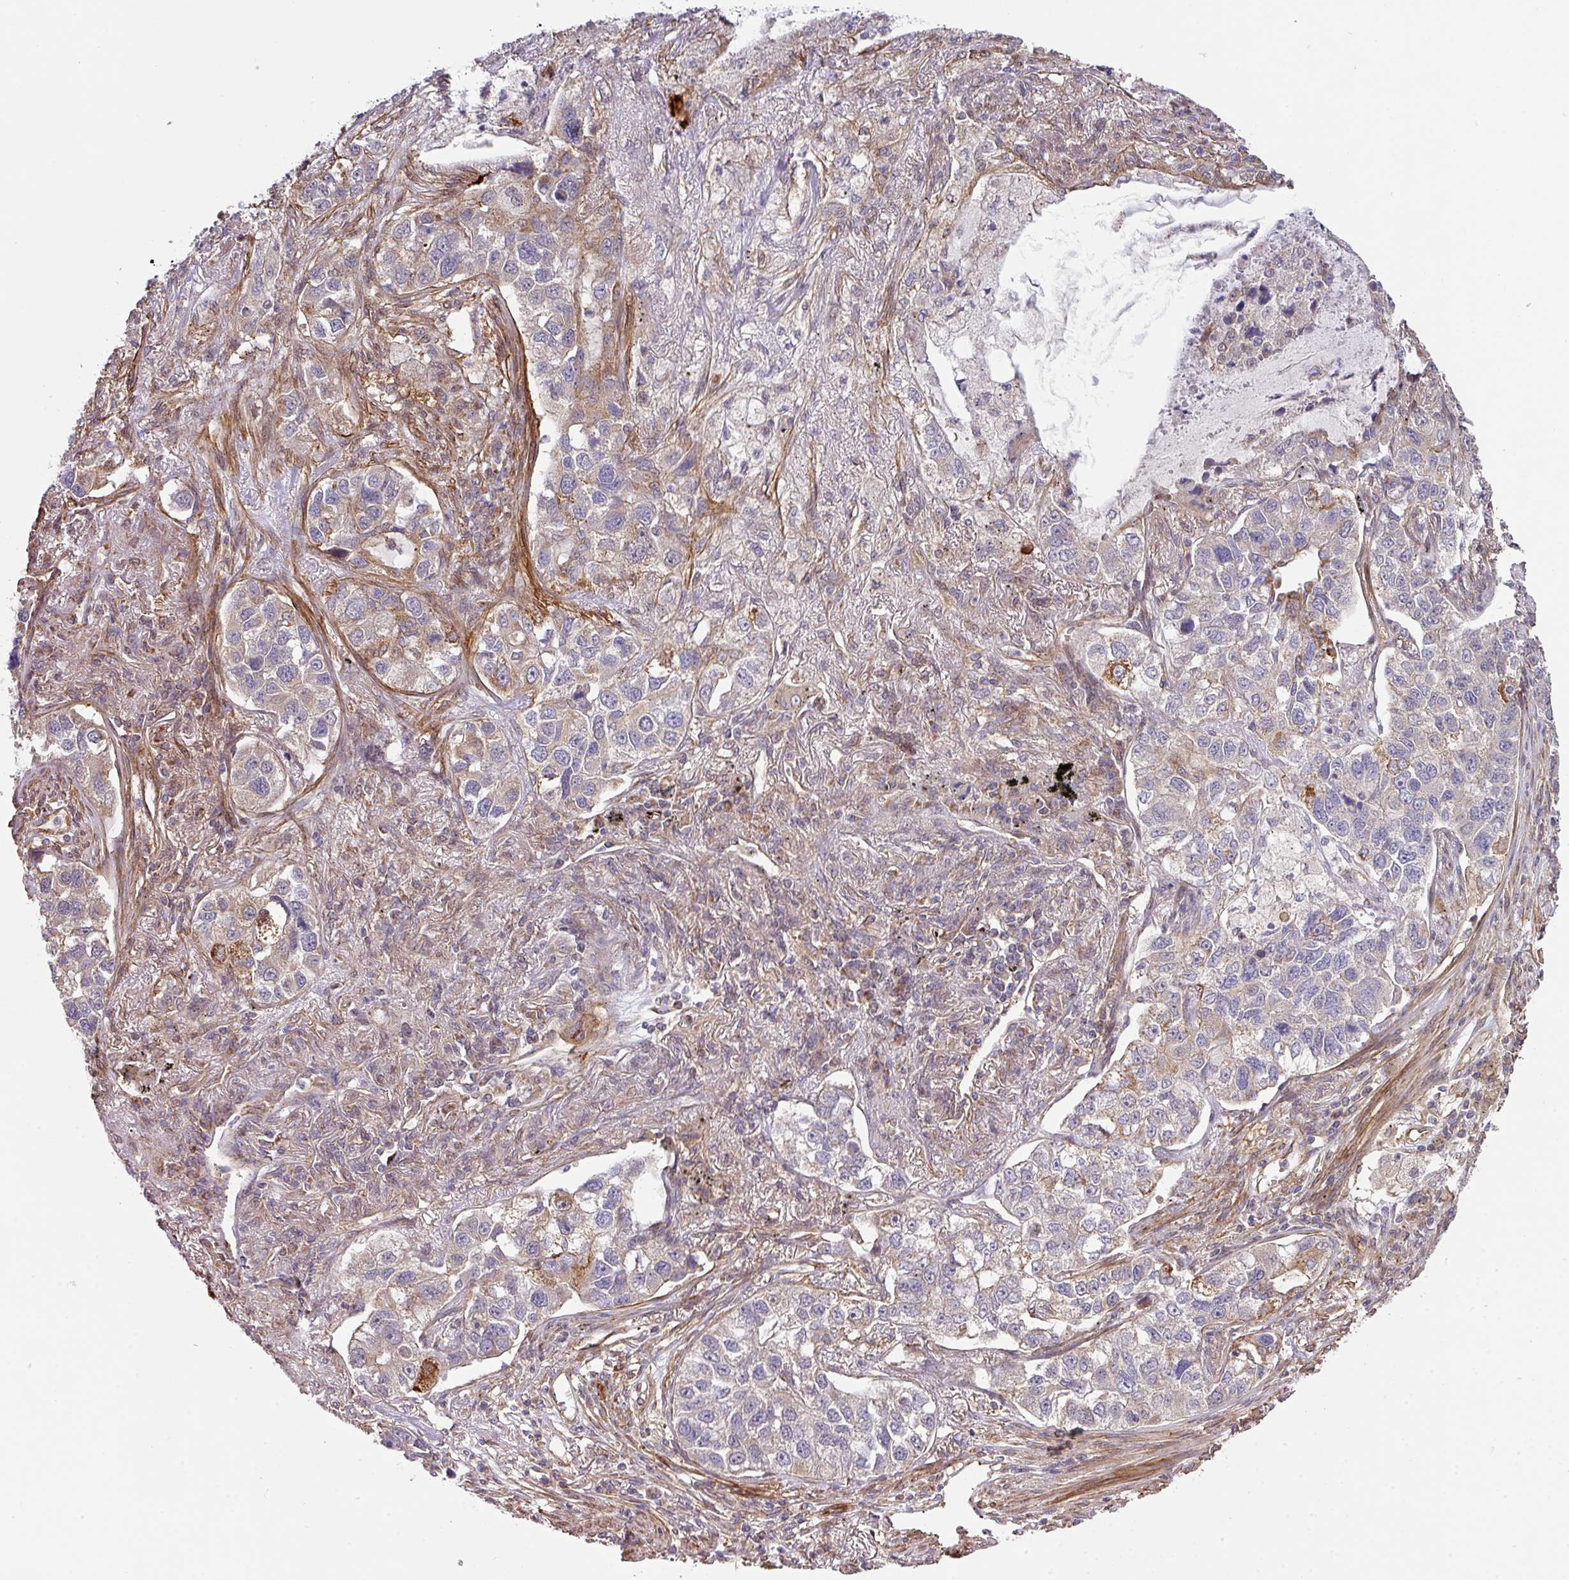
{"staining": {"intensity": "weak", "quantity": "<25%", "location": "cytoplasmic/membranous"}, "tissue": "lung cancer", "cell_type": "Tumor cells", "image_type": "cancer", "snomed": [{"axis": "morphology", "description": "Adenocarcinoma, NOS"}, {"axis": "topography", "description": "Lung"}], "caption": "Histopathology image shows no protein expression in tumor cells of lung adenocarcinoma tissue. (IHC, brightfield microscopy, high magnification).", "gene": "STK35", "patient": {"sex": "male", "age": 49}}